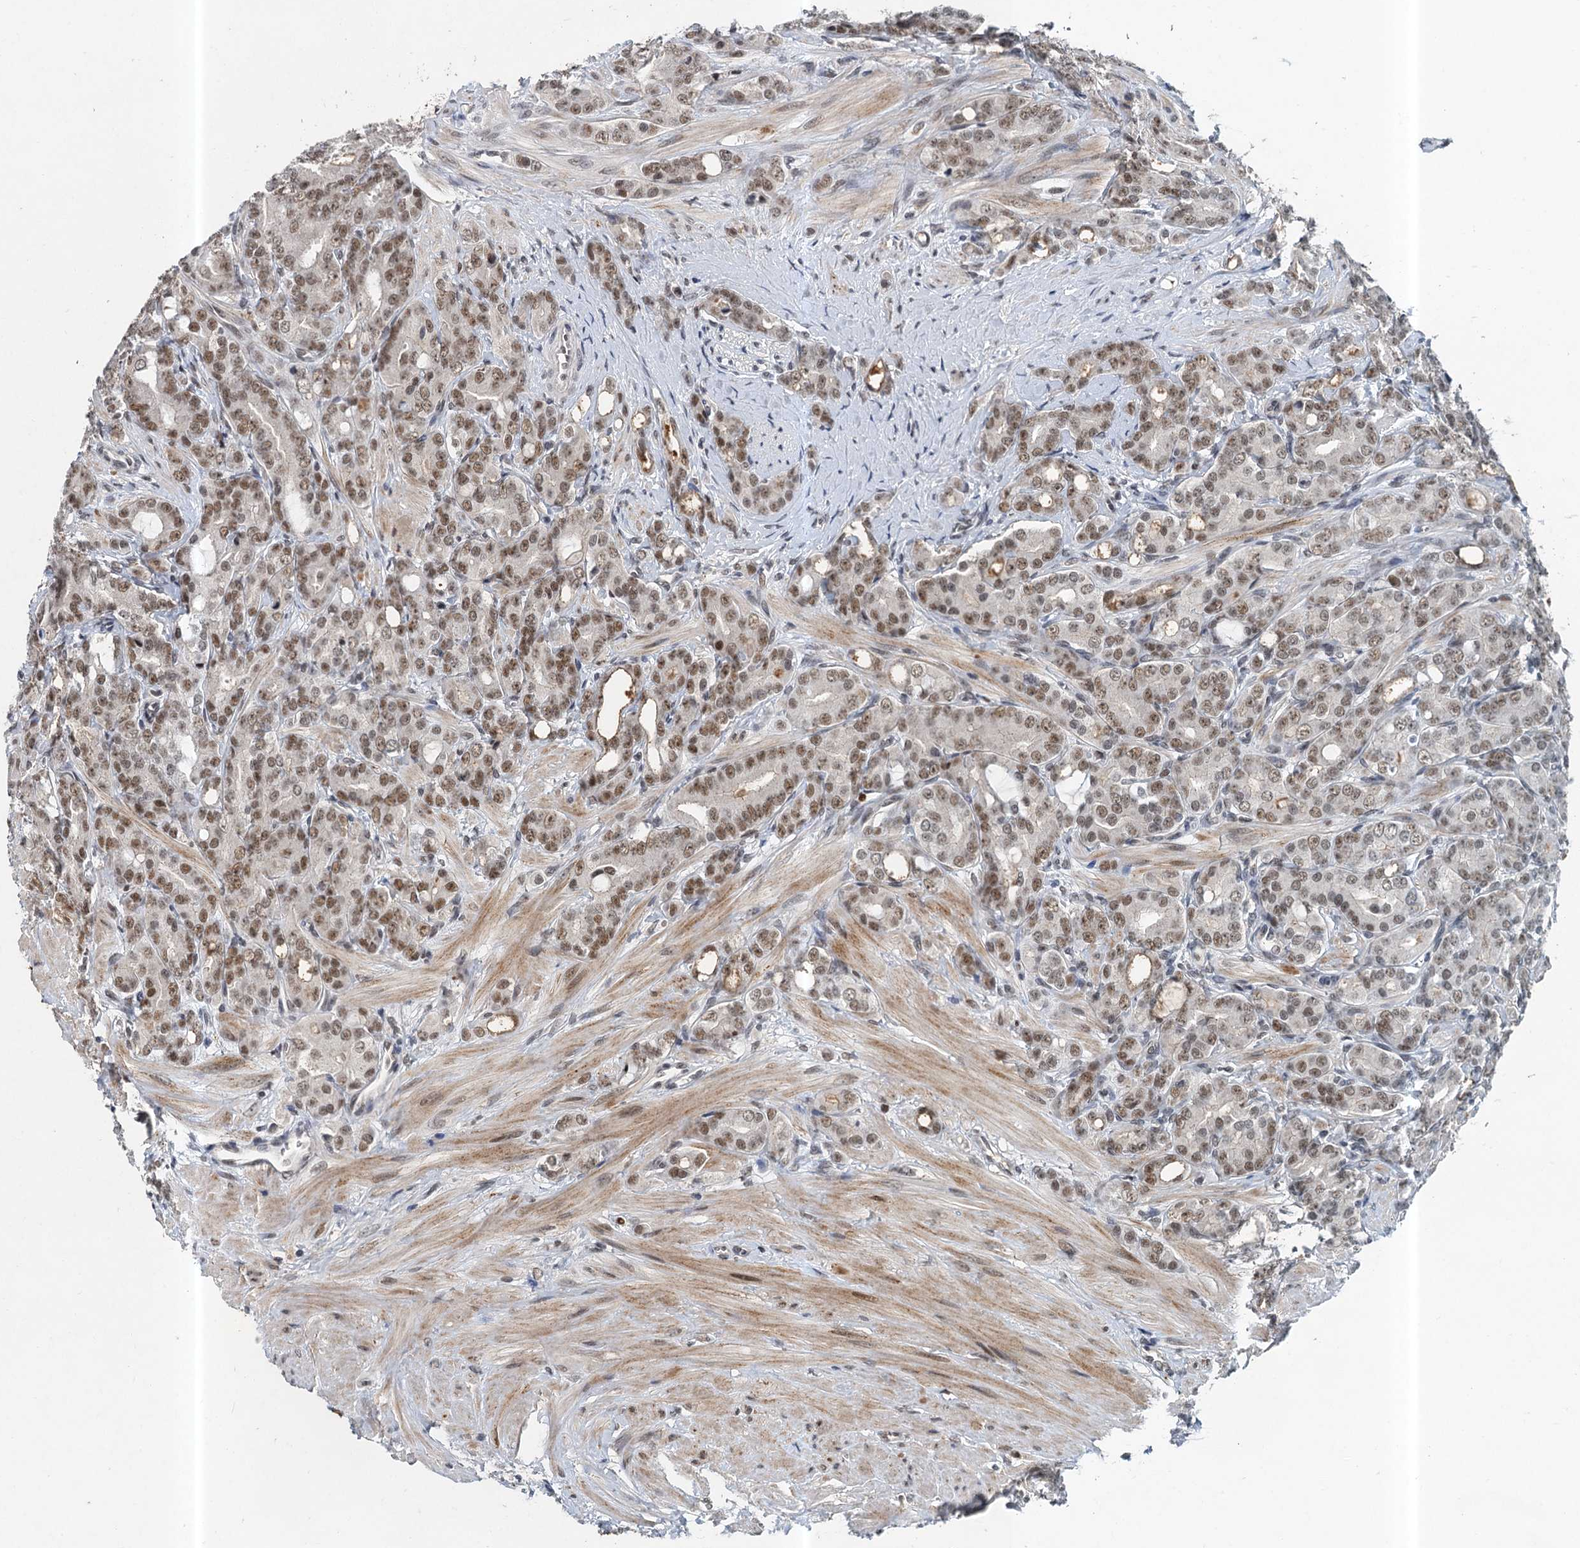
{"staining": {"intensity": "moderate", "quantity": "25%-75%", "location": "nuclear"}, "tissue": "prostate cancer", "cell_type": "Tumor cells", "image_type": "cancer", "snomed": [{"axis": "morphology", "description": "Adenocarcinoma, High grade"}, {"axis": "topography", "description": "Prostate"}], "caption": "High-magnification brightfield microscopy of prostate cancer stained with DAB (3,3'-diaminobenzidine) (brown) and counterstained with hematoxylin (blue). tumor cells exhibit moderate nuclear positivity is appreciated in about25%-75% of cells. (Stains: DAB (3,3'-diaminobenzidine) in brown, nuclei in blue, Microscopy: brightfield microscopy at high magnification).", "gene": "CSTF3", "patient": {"sex": "male", "age": 62}}